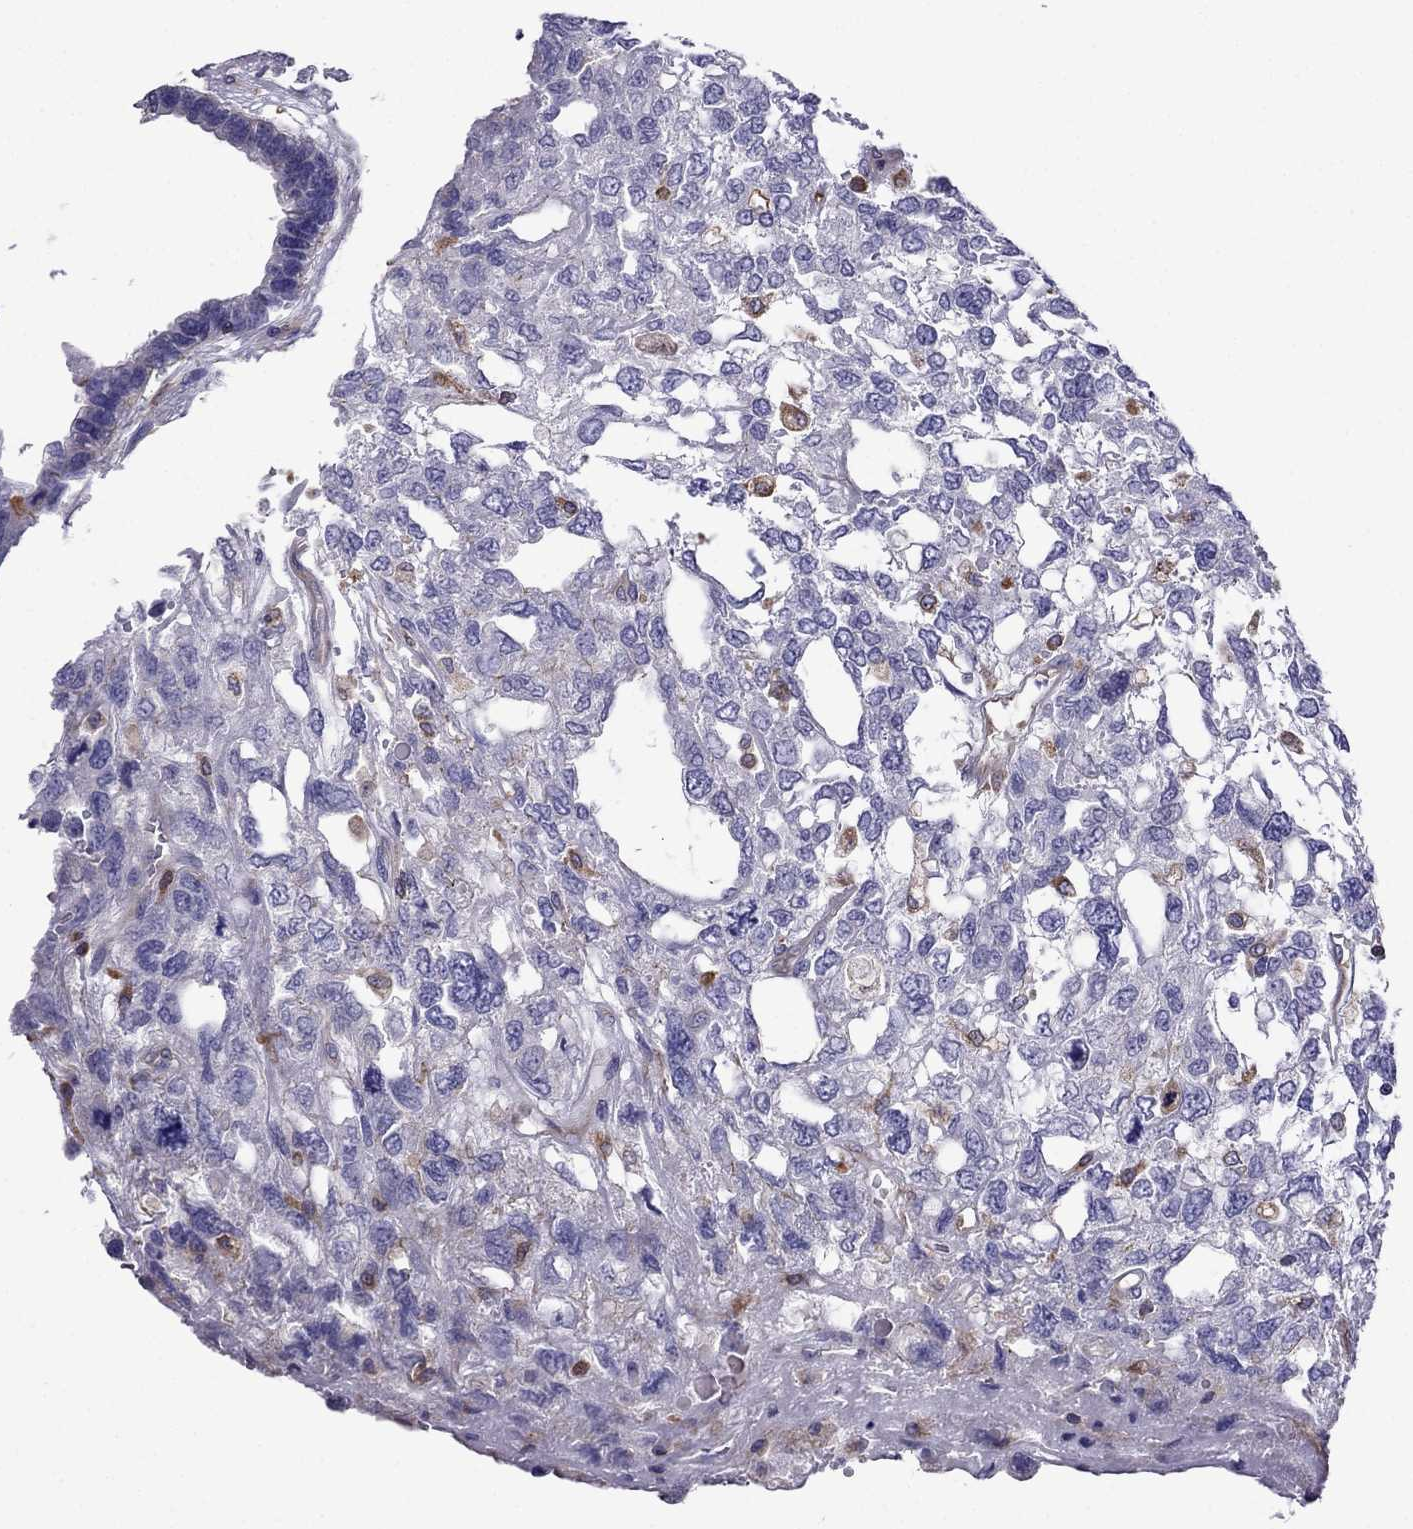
{"staining": {"intensity": "negative", "quantity": "none", "location": "none"}, "tissue": "testis cancer", "cell_type": "Tumor cells", "image_type": "cancer", "snomed": [{"axis": "morphology", "description": "Seminoma, NOS"}, {"axis": "topography", "description": "Testis"}], "caption": "High magnification brightfield microscopy of seminoma (testis) stained with DAB (3,3'-diaminobenzidine) (brown) and counterstained with hematoxylin (blue): tumor cells show no significant expression. Brightfield microscopy of IHC stained with DAB (3,3'-diaminobenzidine) (brown) and hematoxylin (blue), captured at high magnification.", "gene": "GNAL", "patient": {"sex": "male", "age": 52}}